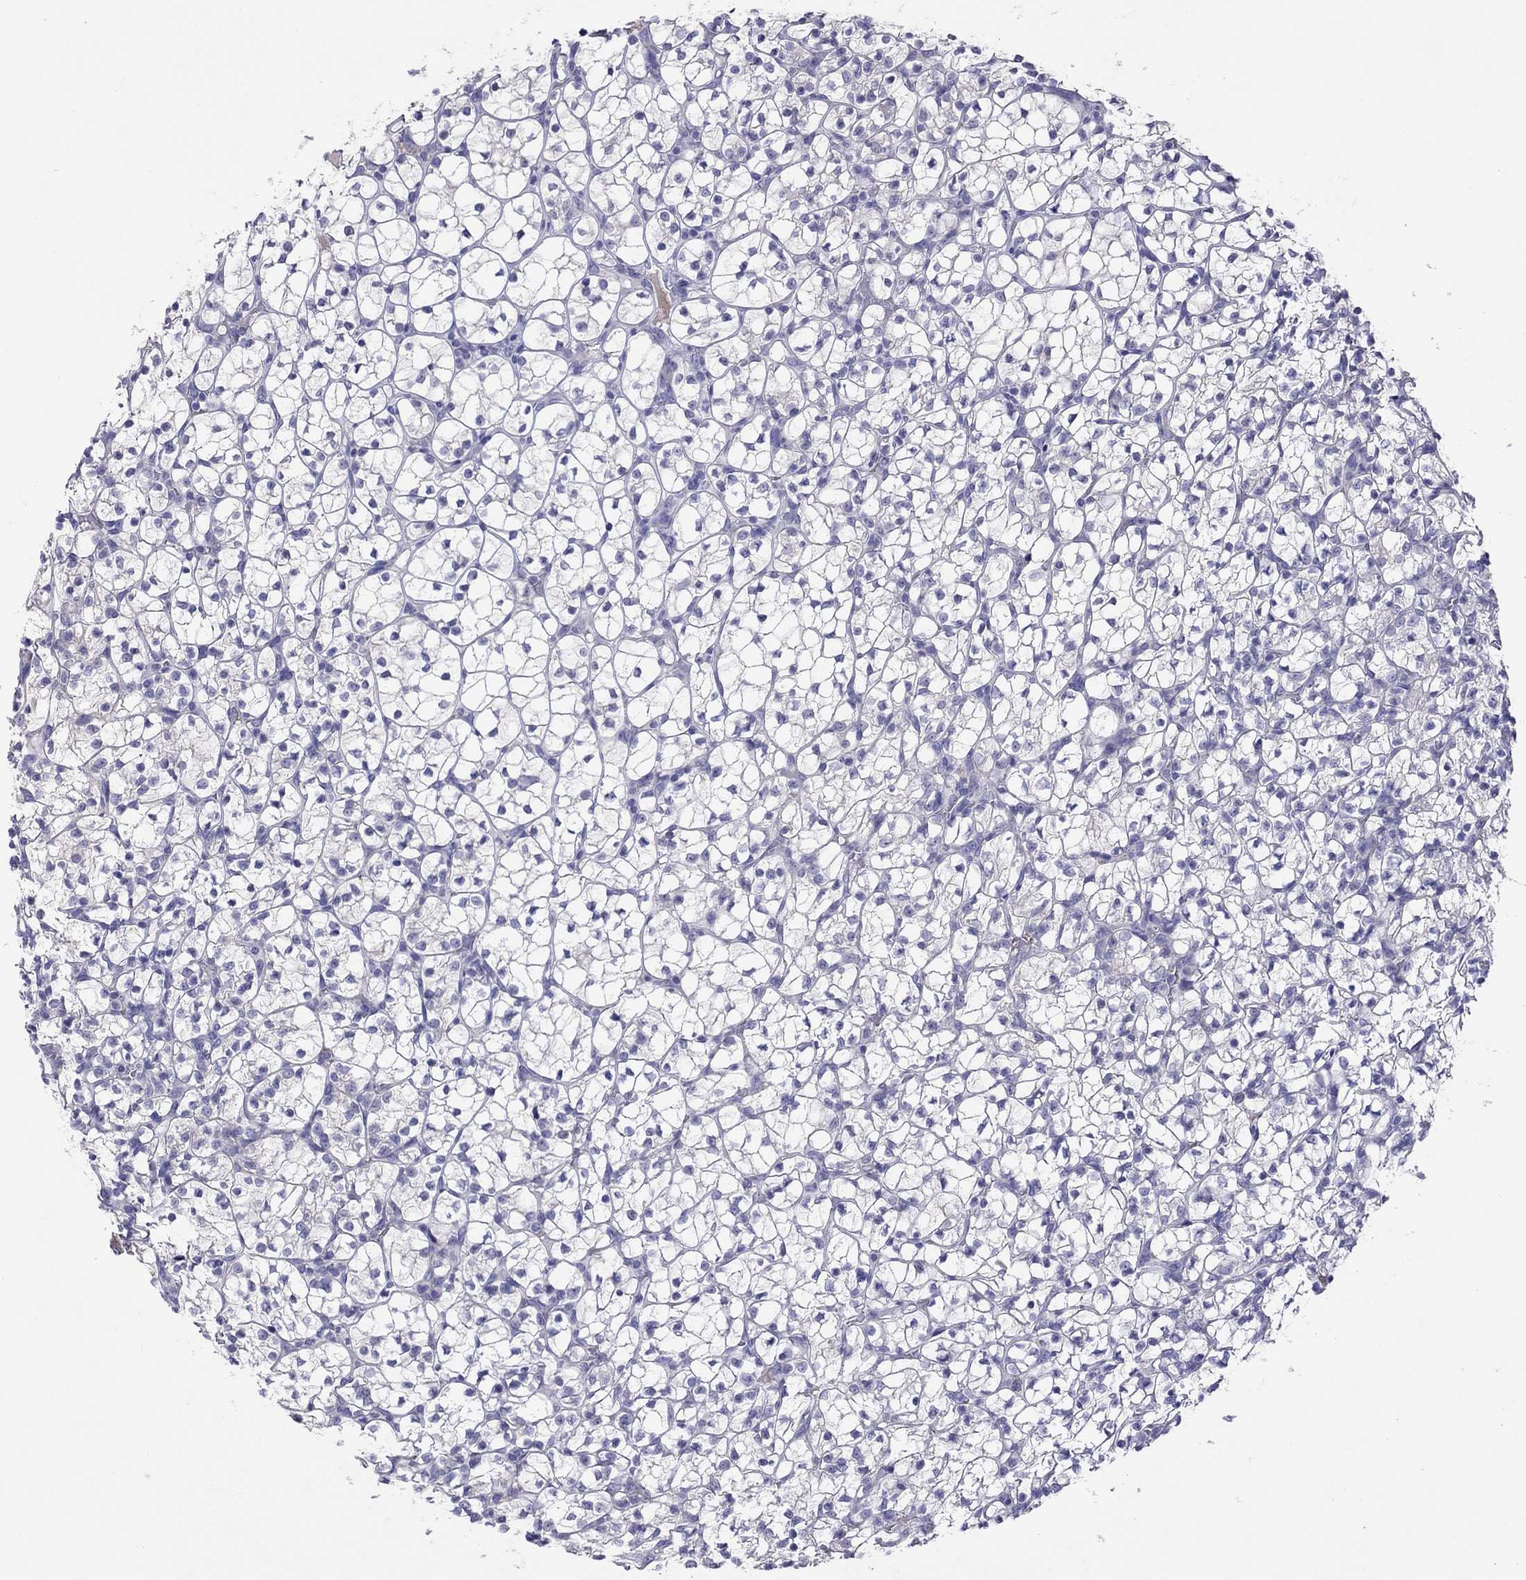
{"staining": {"intensity": "negative", "quantity": "none", "location": "none"}, "tissue": "renal cancer", "cell_type": "Tumor cells", "image_type": "cancer", "snomed": [{"axis": "morphology", "description": "Adenocarcinoma, NOS"}, {"axis": "topography", "description": "Kidney"}], "caption": "This is a photomicrograph of immunohistochemistry (IHC) staining of adenocarcinoma (renal), which shows no positivity in tumor cells.", "gene": "COL9A1", "patient": {"sex": "female", "age": 89}}